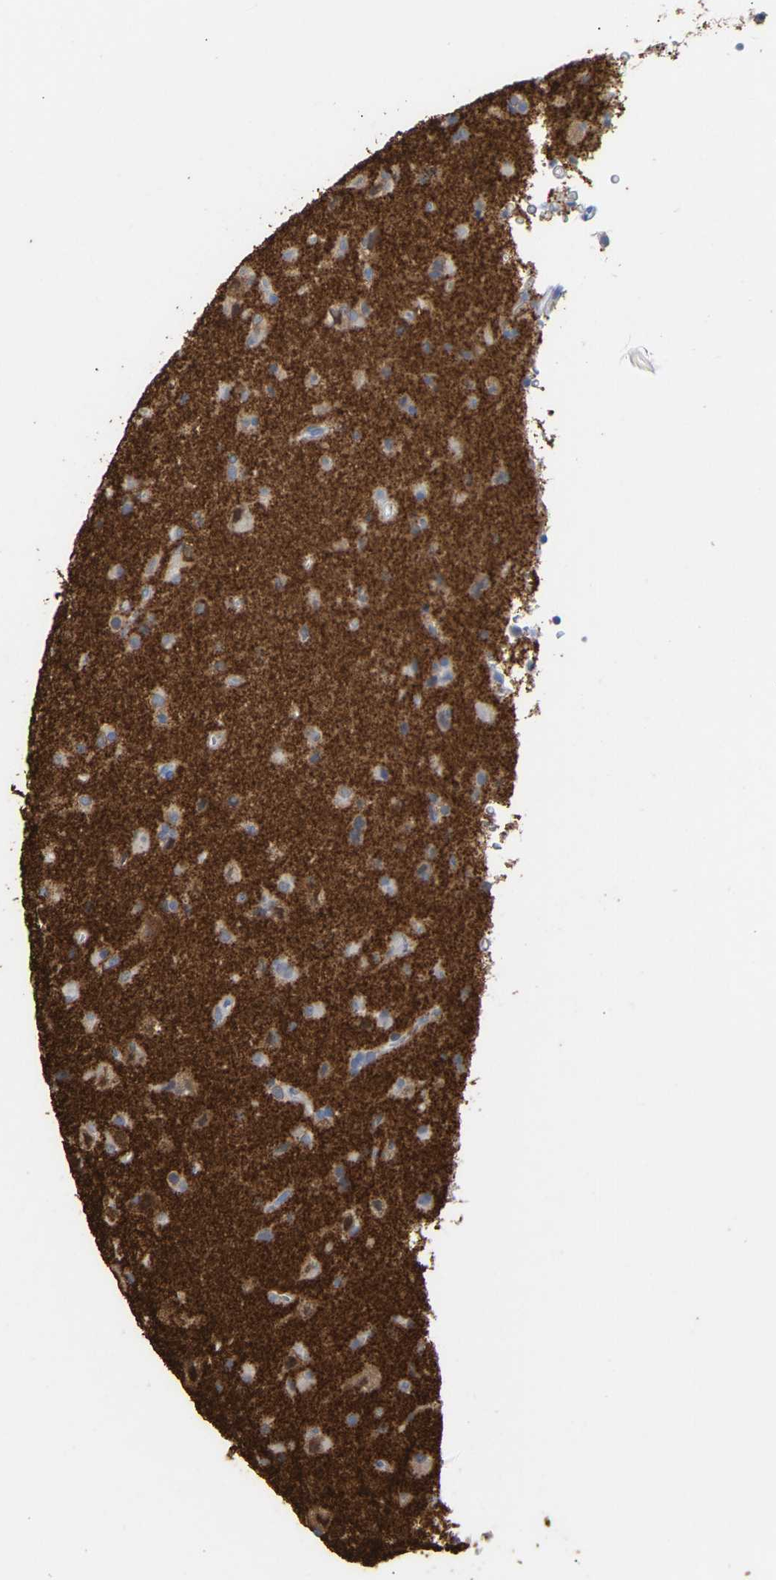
{"staining": {"intensity": "weak", "quantity": ">75%", "location": "cytoplasmic/membranous"}, "tissue": "glioma", "cell_type": "Tumor cells", "image_type": "cancer", "snomed": [{"axis": "morphology", "description": "Glioma, malignant, Low grade"}, {"axis": "topography", "description": "Brain"}], "caption": "Immunohistochemical staining of human glioma shows weak cytoplasmic/membranous protein staining in about >75% of tumor cells.", "gene": "AMPH", "patient": {"sex": "male", "age": 65}}